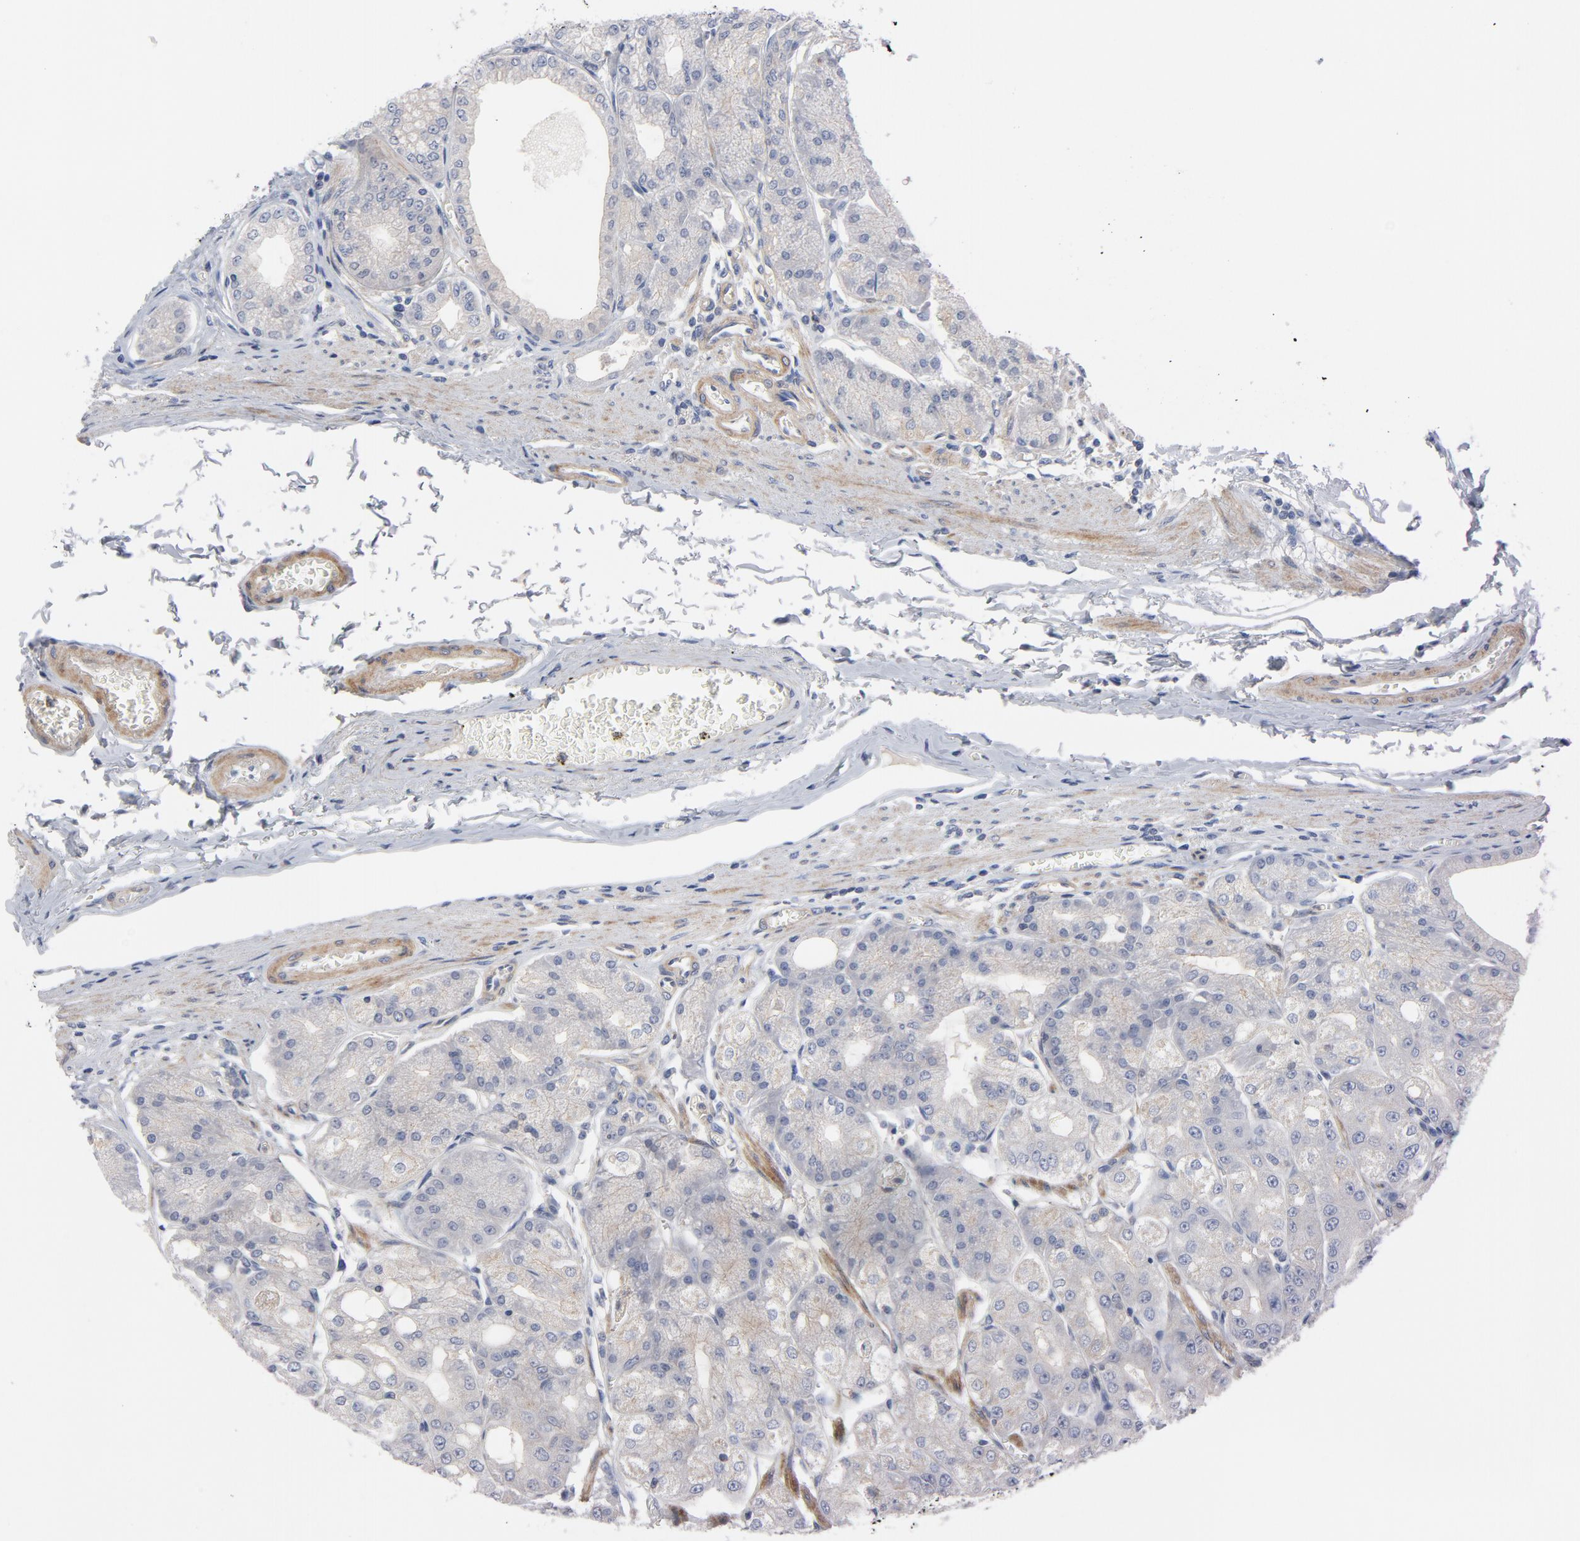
{"staining": {"intensity": "negative", "quantity": "none", "location": "none"}, "tissue": "stomach", "cell_type": "Glandular cells", "image_type": "normal", "snomed": [{"axis": "morphology", "description": "Normal tissue, NOS"}, {"axis": "topography", "description": "Stomach, lower"}], "caption": "Glandular cells are negative for brown protein staining in benign stomach.", "gene": "ROCK1", "patient": {"sex": "male", "age": 71}}